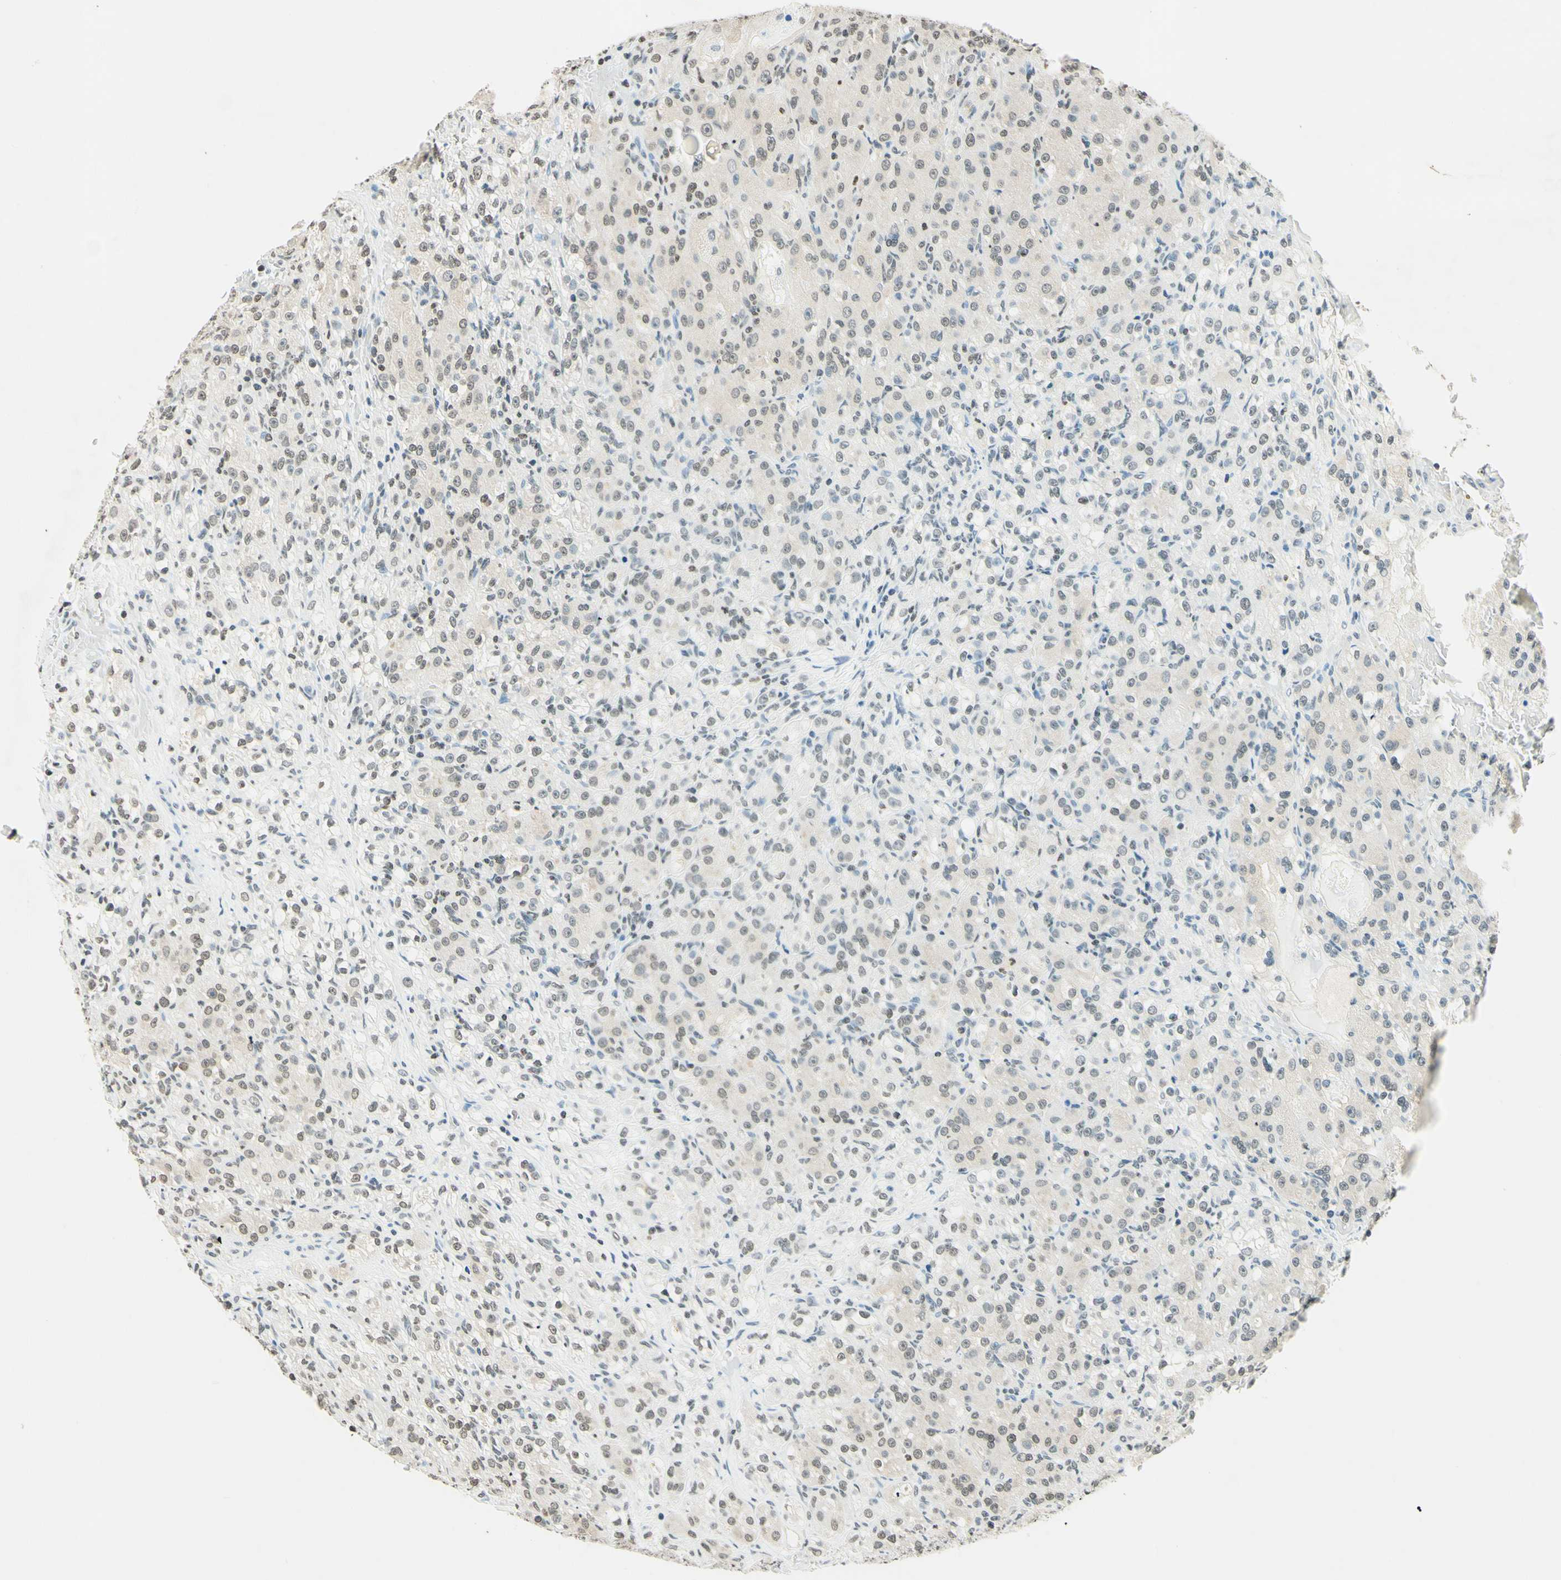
{"staining": {"intensity": "moderate", "quantity": "25%-75%", "location": "nuclear"}, "tissue": "renal cancer", "cell_type": "Tumor cells", "image_type": "cancer", "snomed": [{"axis": "morphology", "description": "Adenocarcinoma, NOS"}, {"axis": "topography", "description": "Kidney"}], "caption": "Adenocarcinoma (renal) stained for a protein (brown) displays moderate nuclear positive positivity in about 25%-75% of tumor cells.", "gene": "MSH2", "patient": {"sex": "male", "age": 61}}